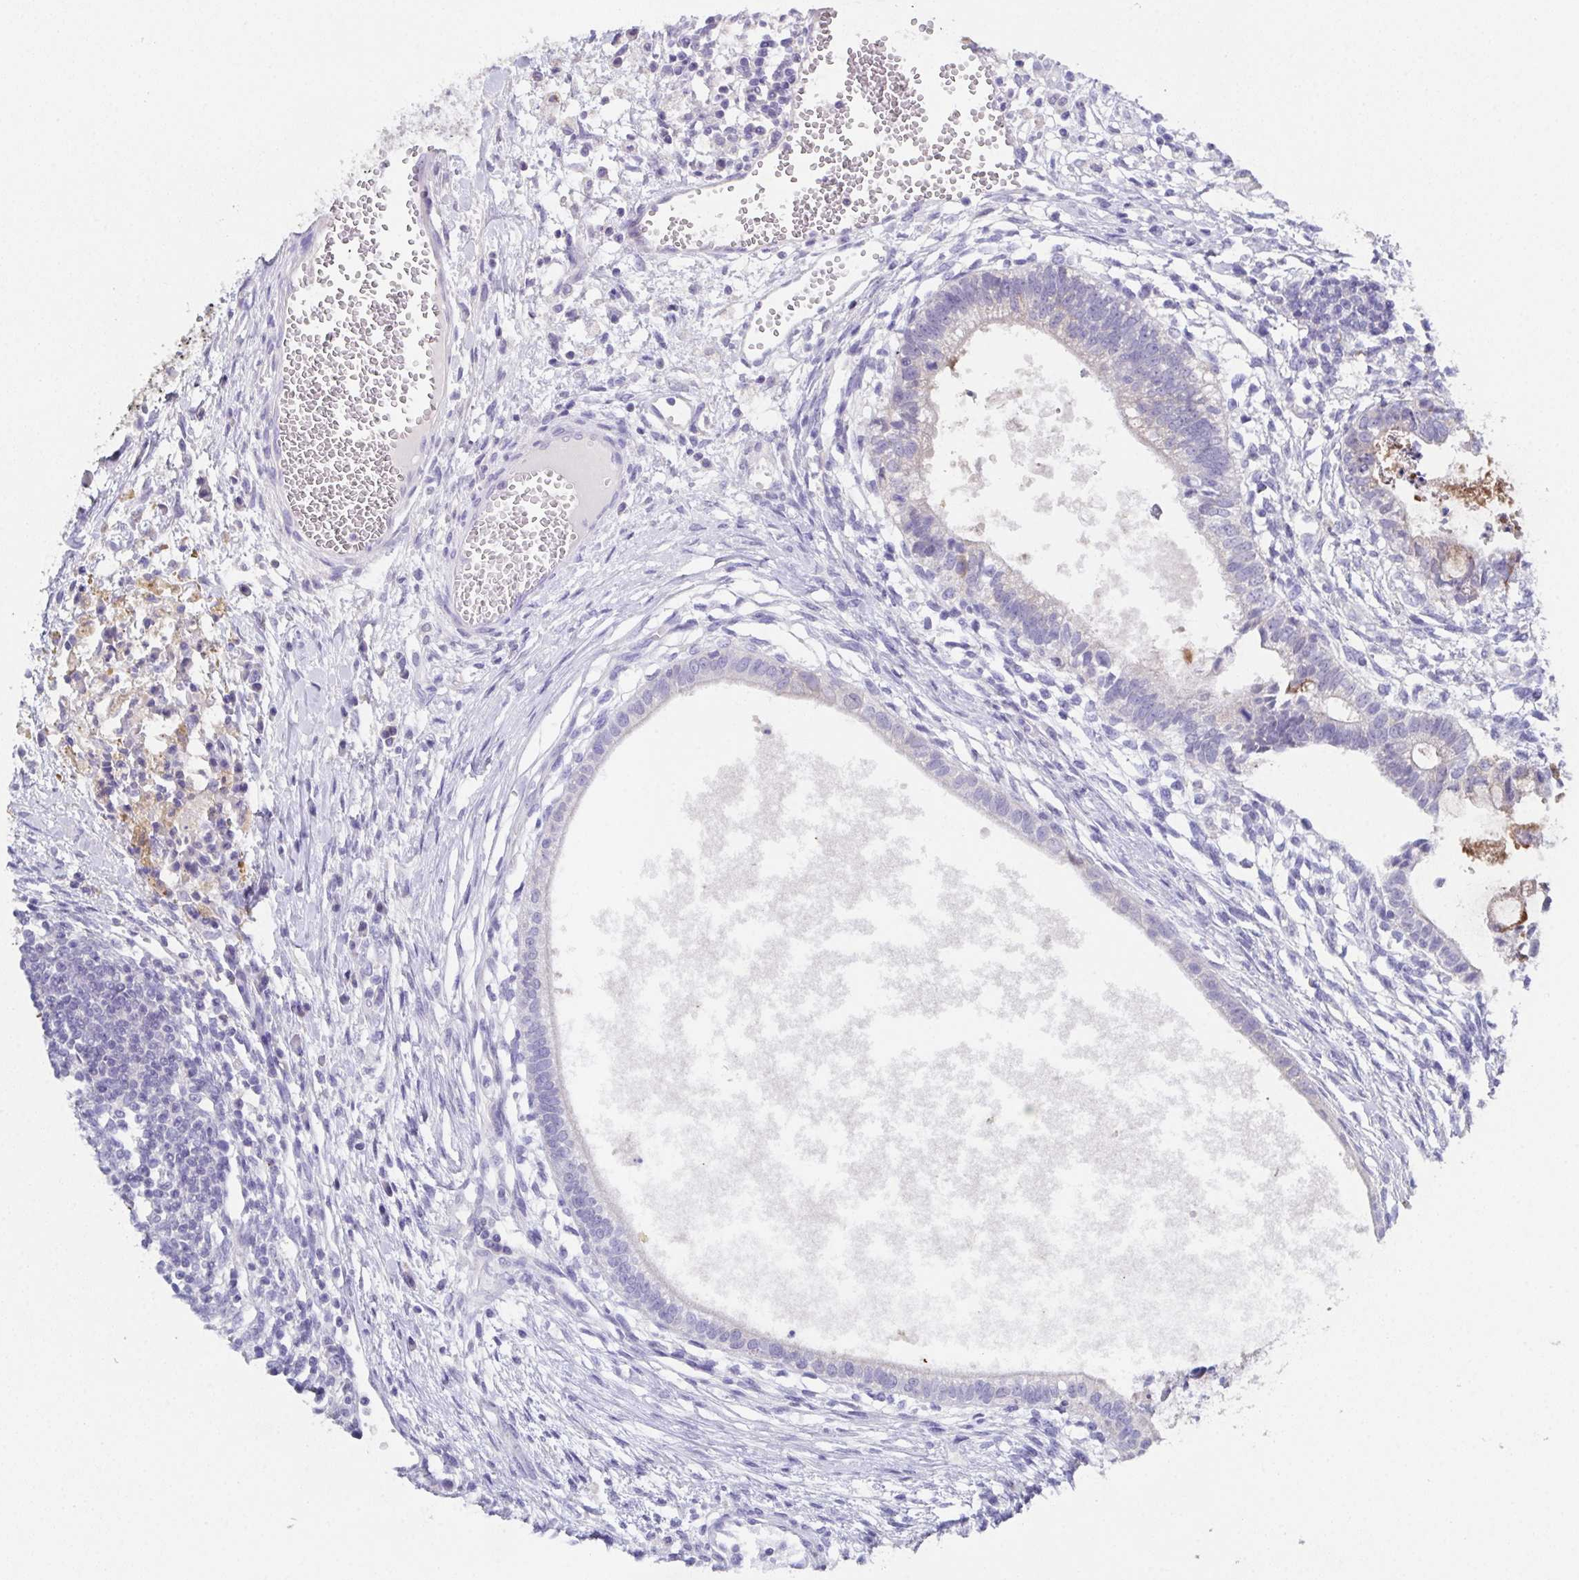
{"staining": {"intensity": "moderate", "quantity": "<25%", "location": "cytoplasmic/membranous"}, "tissue": "testis cancer", "cell_type": "Tumor cells", "image_type": "cancer", "snomed": [{"axis": "morphology", "description": "Carcinoma, Embryonal, NOS"}, {"axis": "topography", "description": "Testis"}], "caption": "Testis cancer stained with a brown dye displays moderate cytoplasmic/membranous positive staining in approximately <25% of tumor cells.", "gene": "SSC4D", "patient": {"sex": "male", "age": 37}}